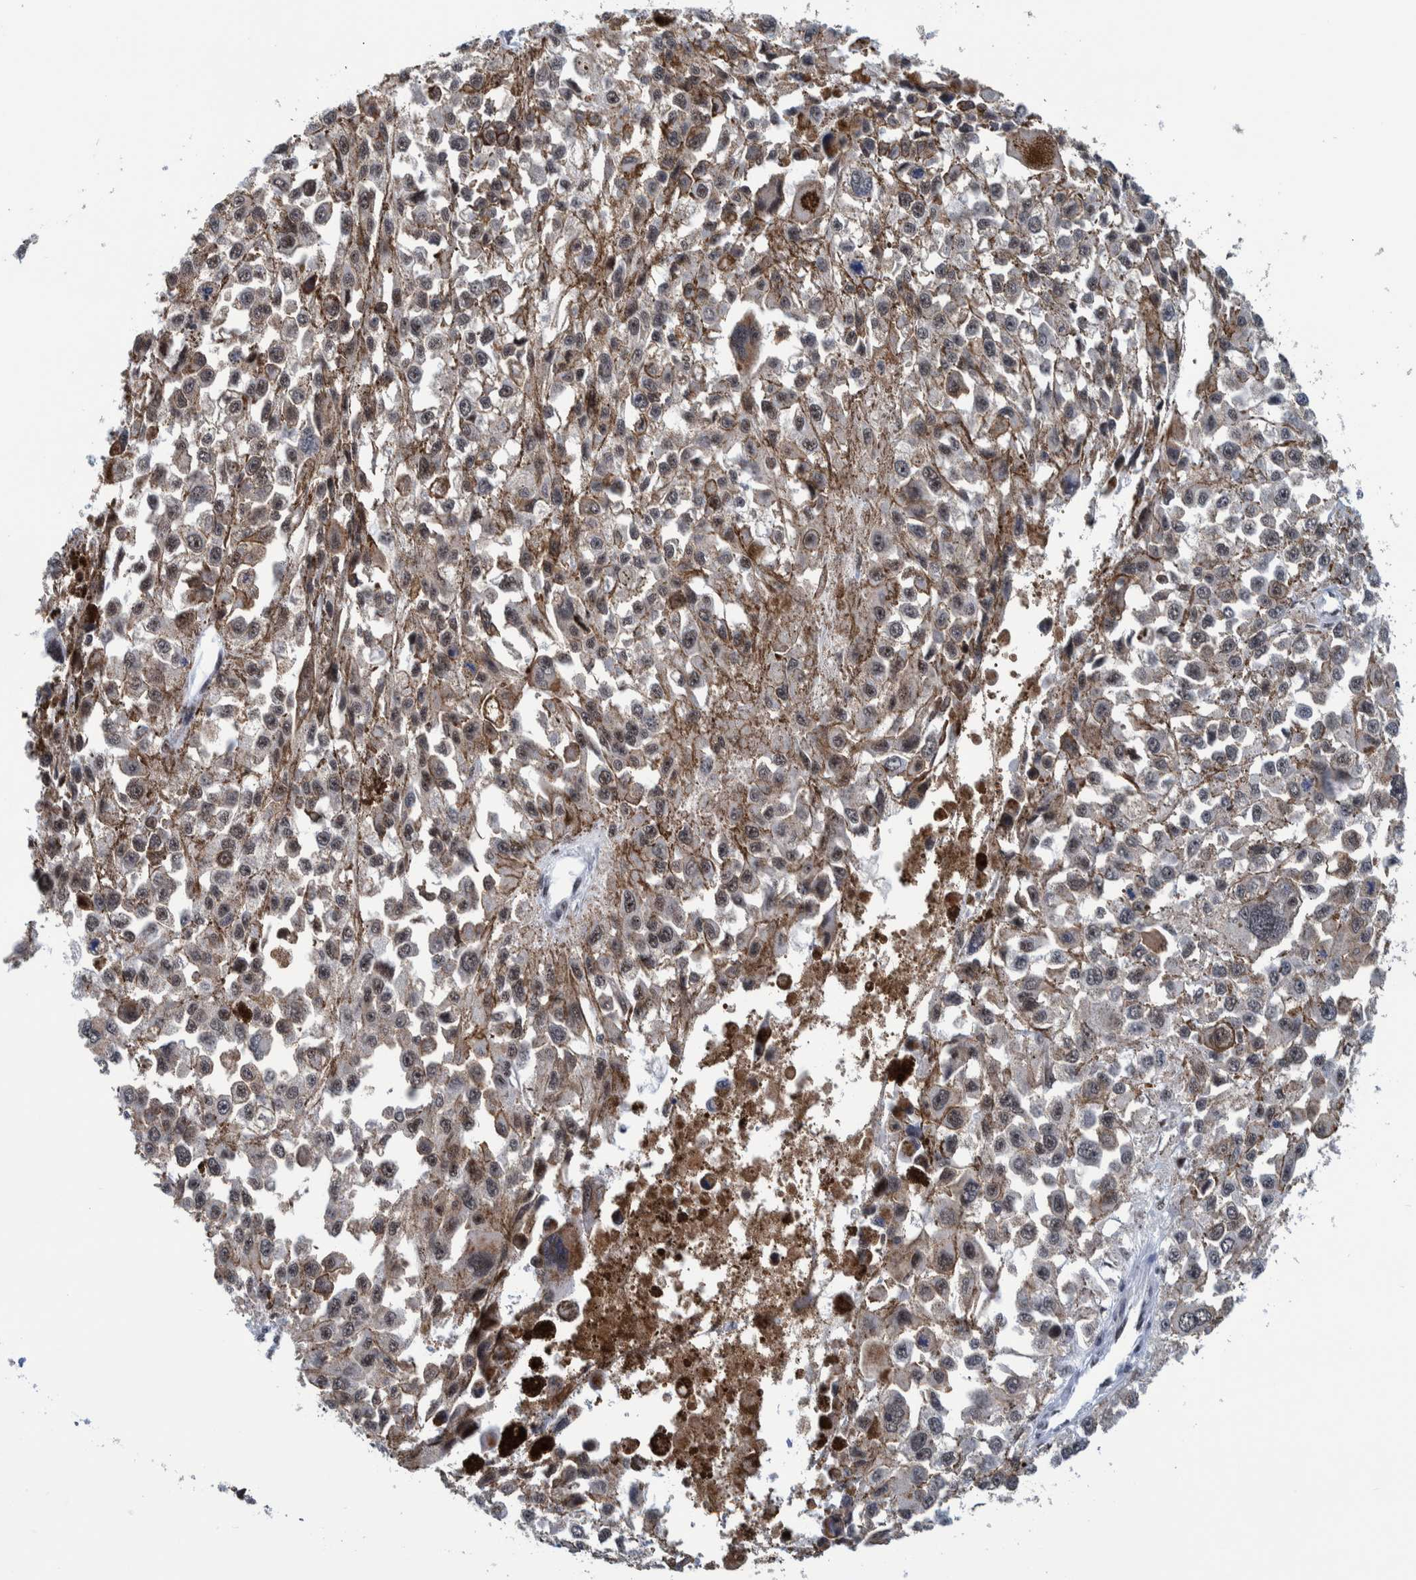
{"staining": {"intensity": "weak", "quantity": ">75%", "location": "nuclear"}, "tissue": "melanoma", "cell_type": "Tumor cells", "image_type": "cancer", "snomed": [{"axis": "morphology", "description": "Malignant melanoma, Metastatic site"}, {"axis": "topography", "description": "Lymph node"}], "caption": "DAB (3,3'-diaminobenzidine) immunohistochemical staining of melanoma demonstrates weak nuclear protein expression in approximately >75% of tumor cells. (IHC, brightfield microscopy, high magnification).", "gene": "EFTUD2", "patient": {"sex": "male", "age": 59}}